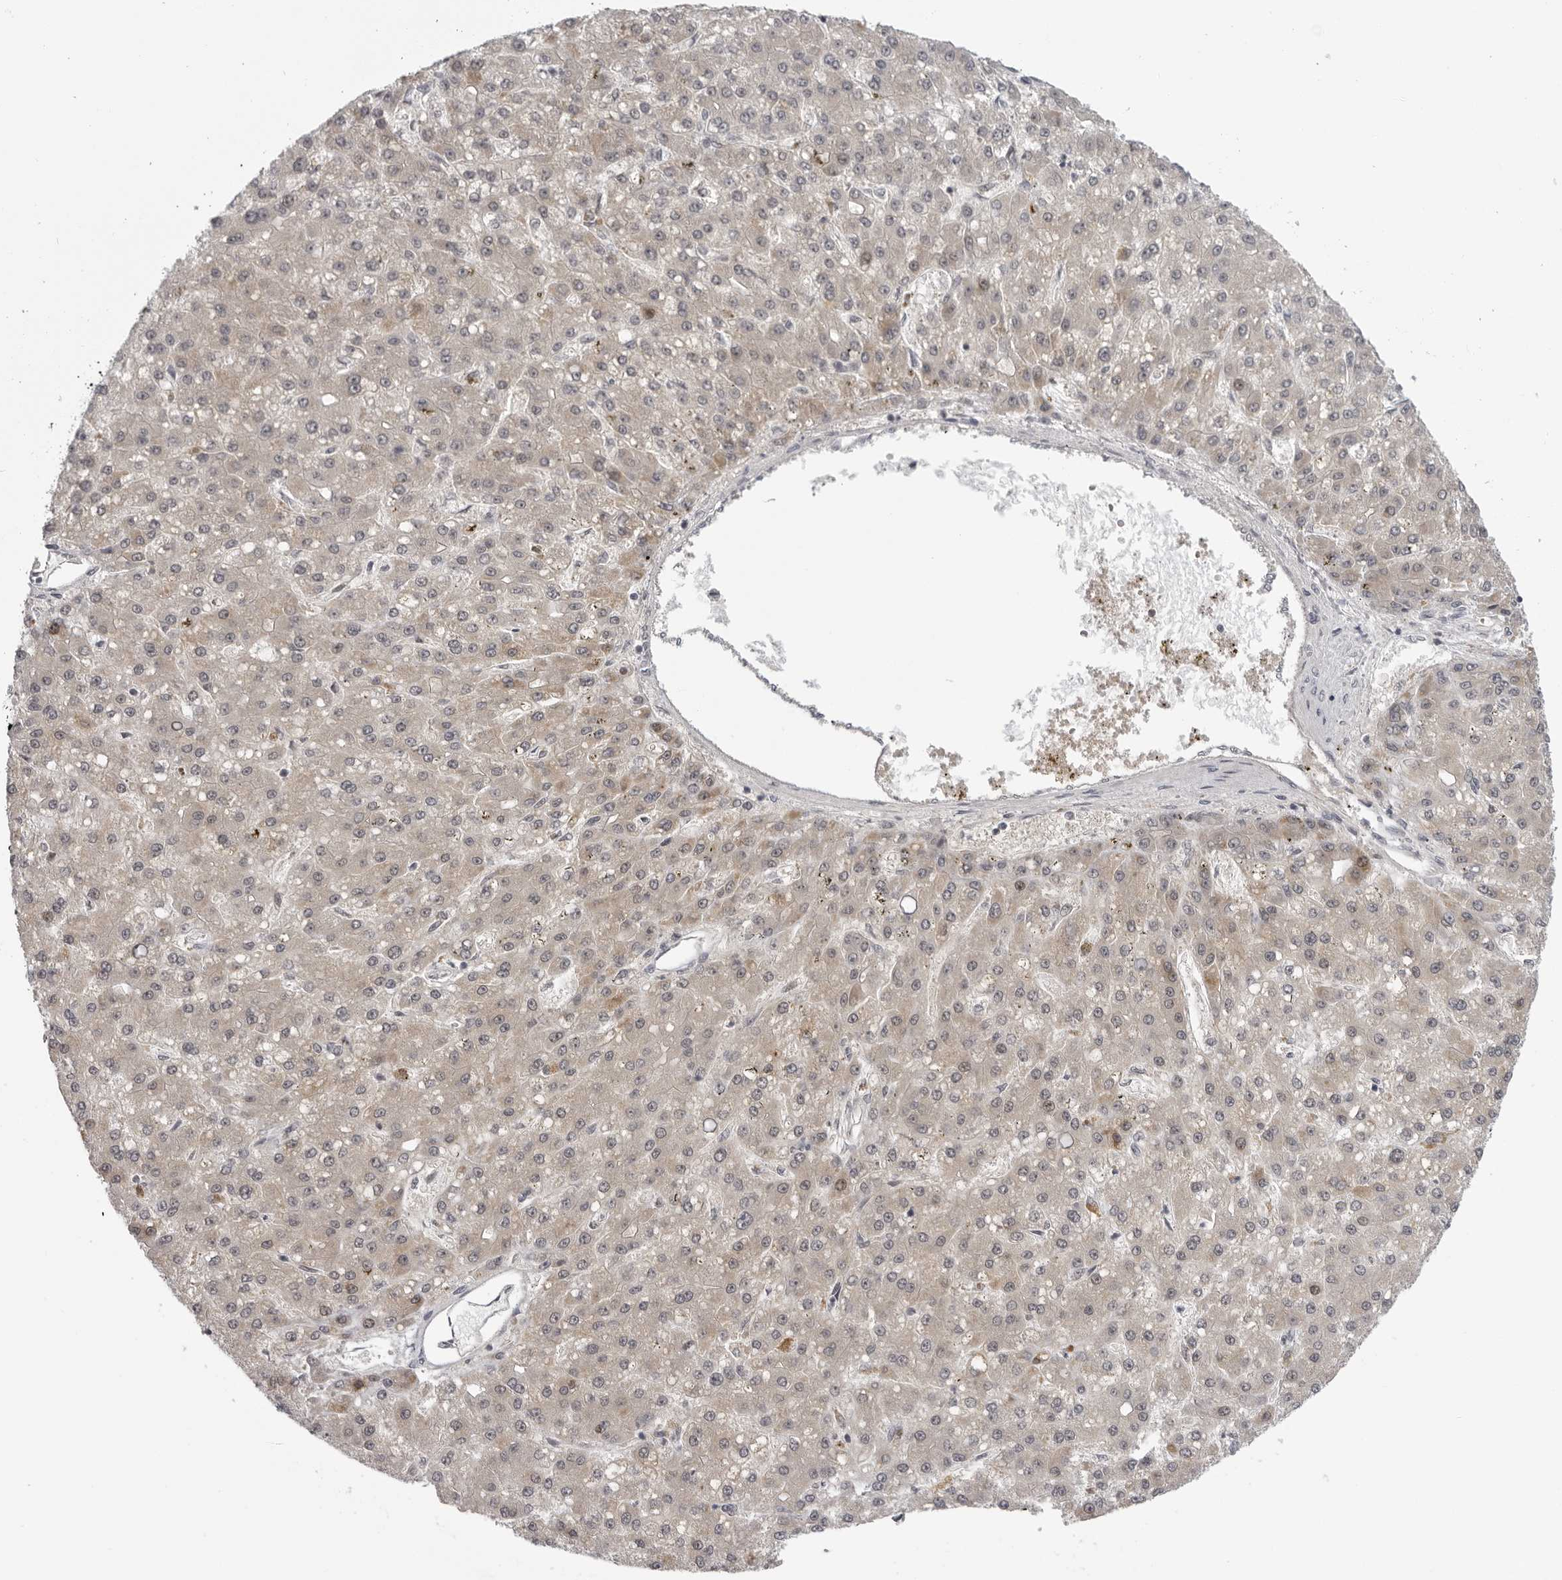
{"staining": {"intensity": "weak", "quantity": "<25%", "location": "cytoplasmic/membranous"}, "tissue": "liver cancer", "cell_type": "Tumor cells", "image_type": "cancer", "snomed": [{"axis": "morphology", "description": "Carcinoma, Hepatocellular, NOS"}, {"axis": "topography", "description": "Liver"}], "caption": "Immunohistochemical staining of human liver cancer demonstrates no significant positivity in tumor cells.", "gene": "ALPK2", "patient": {"sex": "male", "age": 67}}